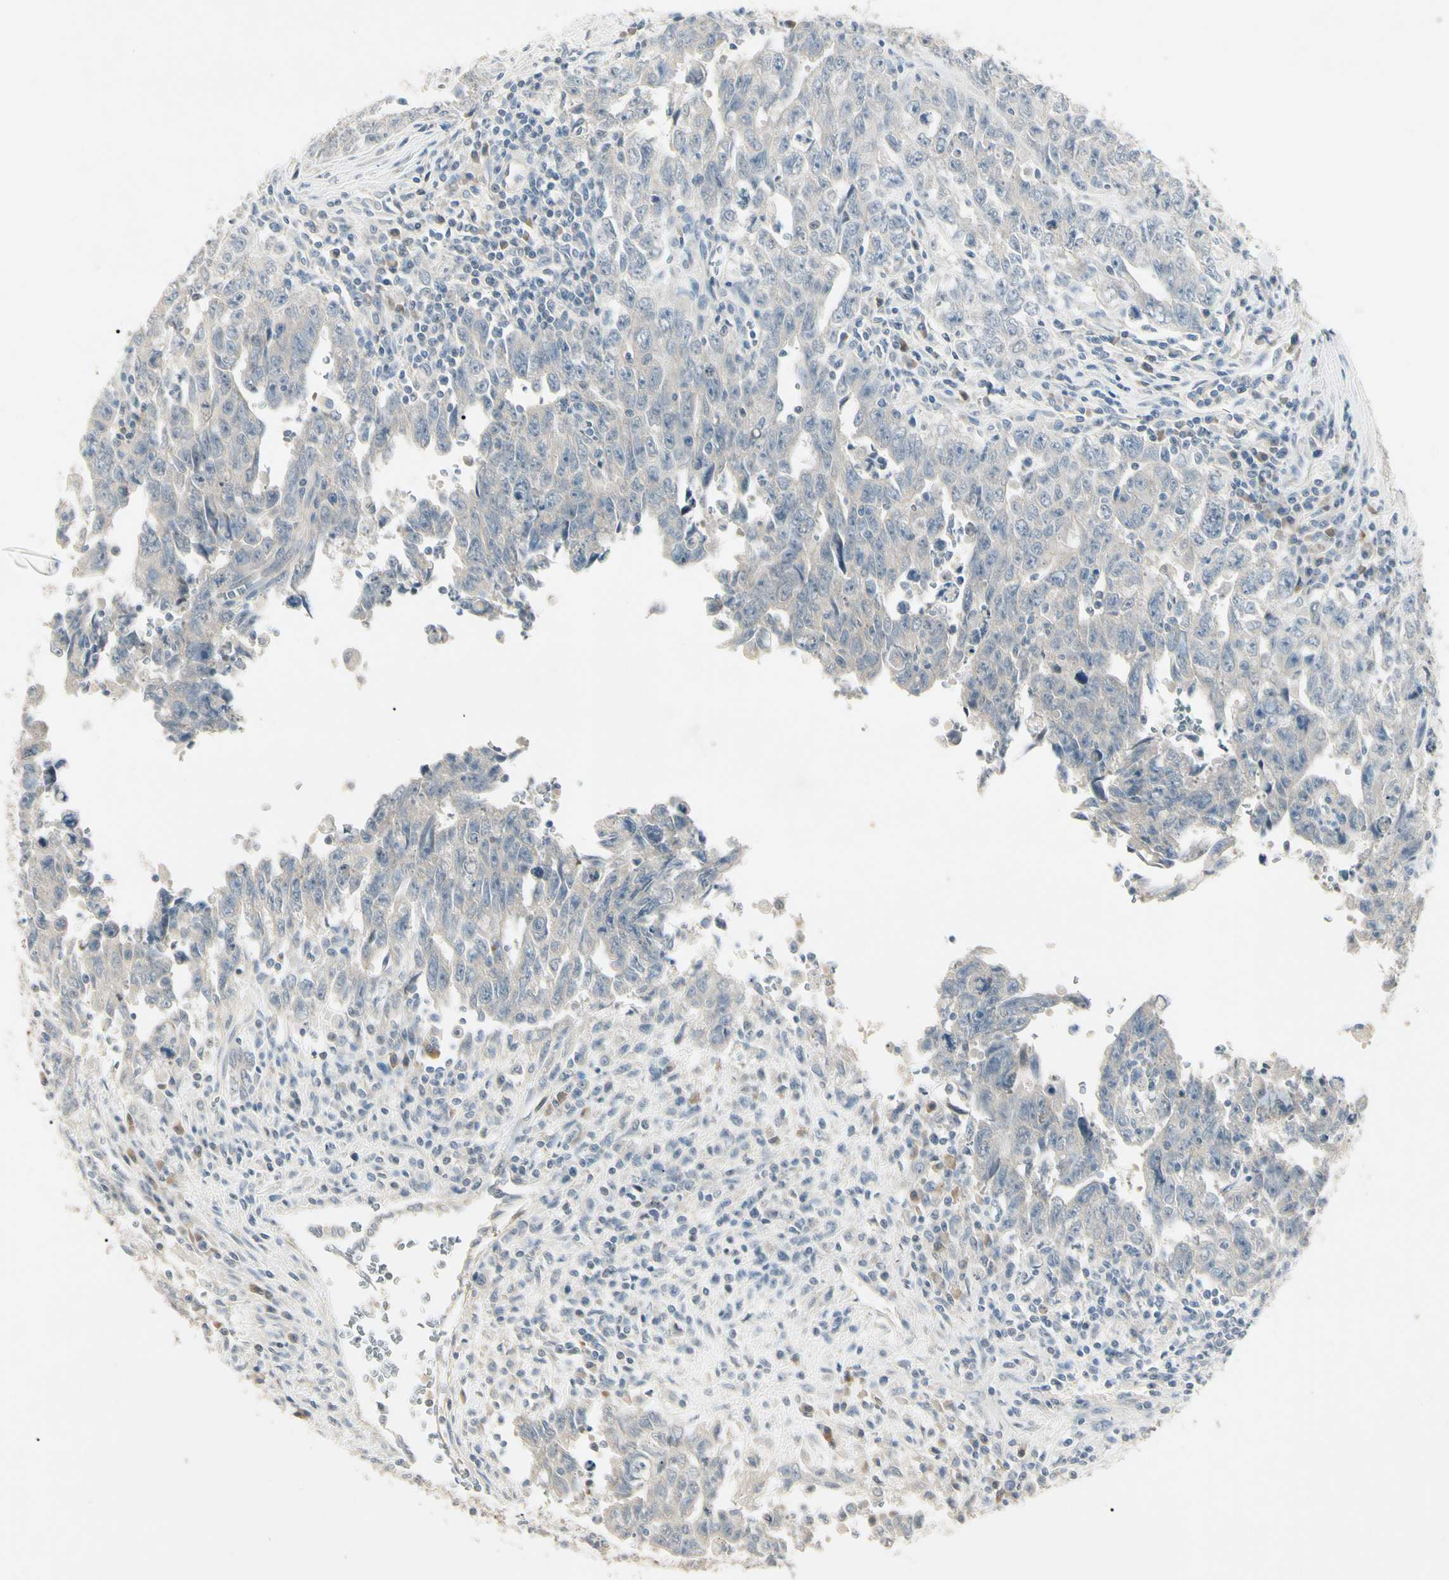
{"staining": {"intensity": "negative", "quantity": "none", "location": "none"}, "tissue": "testis cancer", "cell_type": "Tumor cells", "image_type": "cancer", "snomed": [{"axis": "morphology", "description": "Carcinoma, Embryonal, NOS"}, {"axis": "topography", "description": "Testis"}], "caption": "DAB (3,3'-diaminobenzidine) immunohistochemical staining of human embryonal carcinoma (testis) displays no significant staining in tumor cells.", "gene": "PRSS21", "patient": {"sex": "male", "age": 28}}